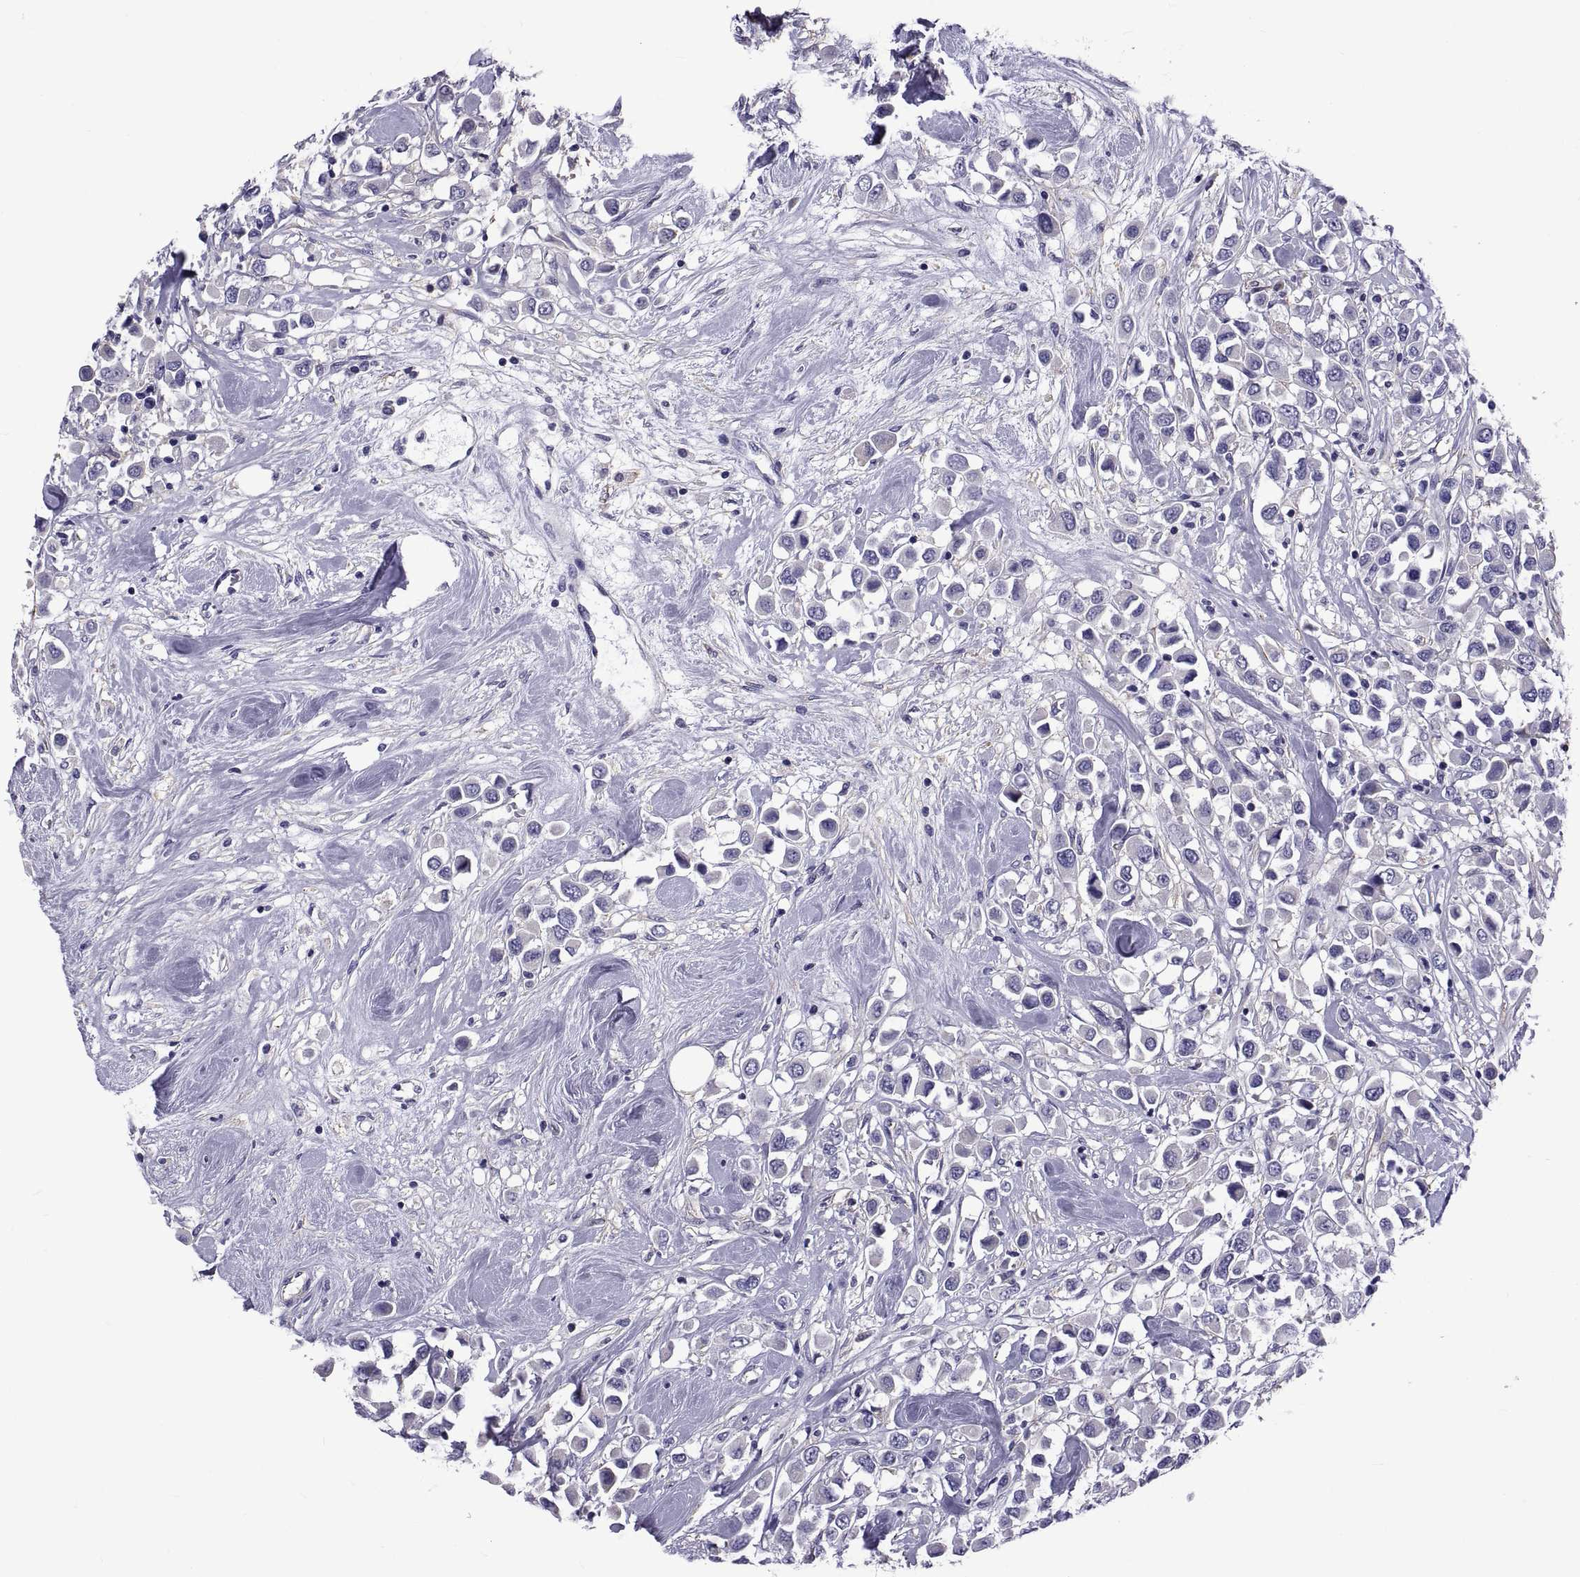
{"staining": {"intensity": "negative", "quantity": "none", "location": "none"}, "tissue": "breast cancer", "cell_type": "Tumor cells", "image_type": "cancer", "snomed": [{"axis": "morphology", "description": "Duct carcinoma"}, {"axis": "topography", "description": "Breast"}], "caption": "Immunohistochemical staining of human breast cancer exhibits no significant staining in tumor cells. (DAB (3,3'-diaminobenzidine) immunohistochemistry, high magnification).", "gene": "TMC3", "patient": {"sex": "female", "age": 61}}